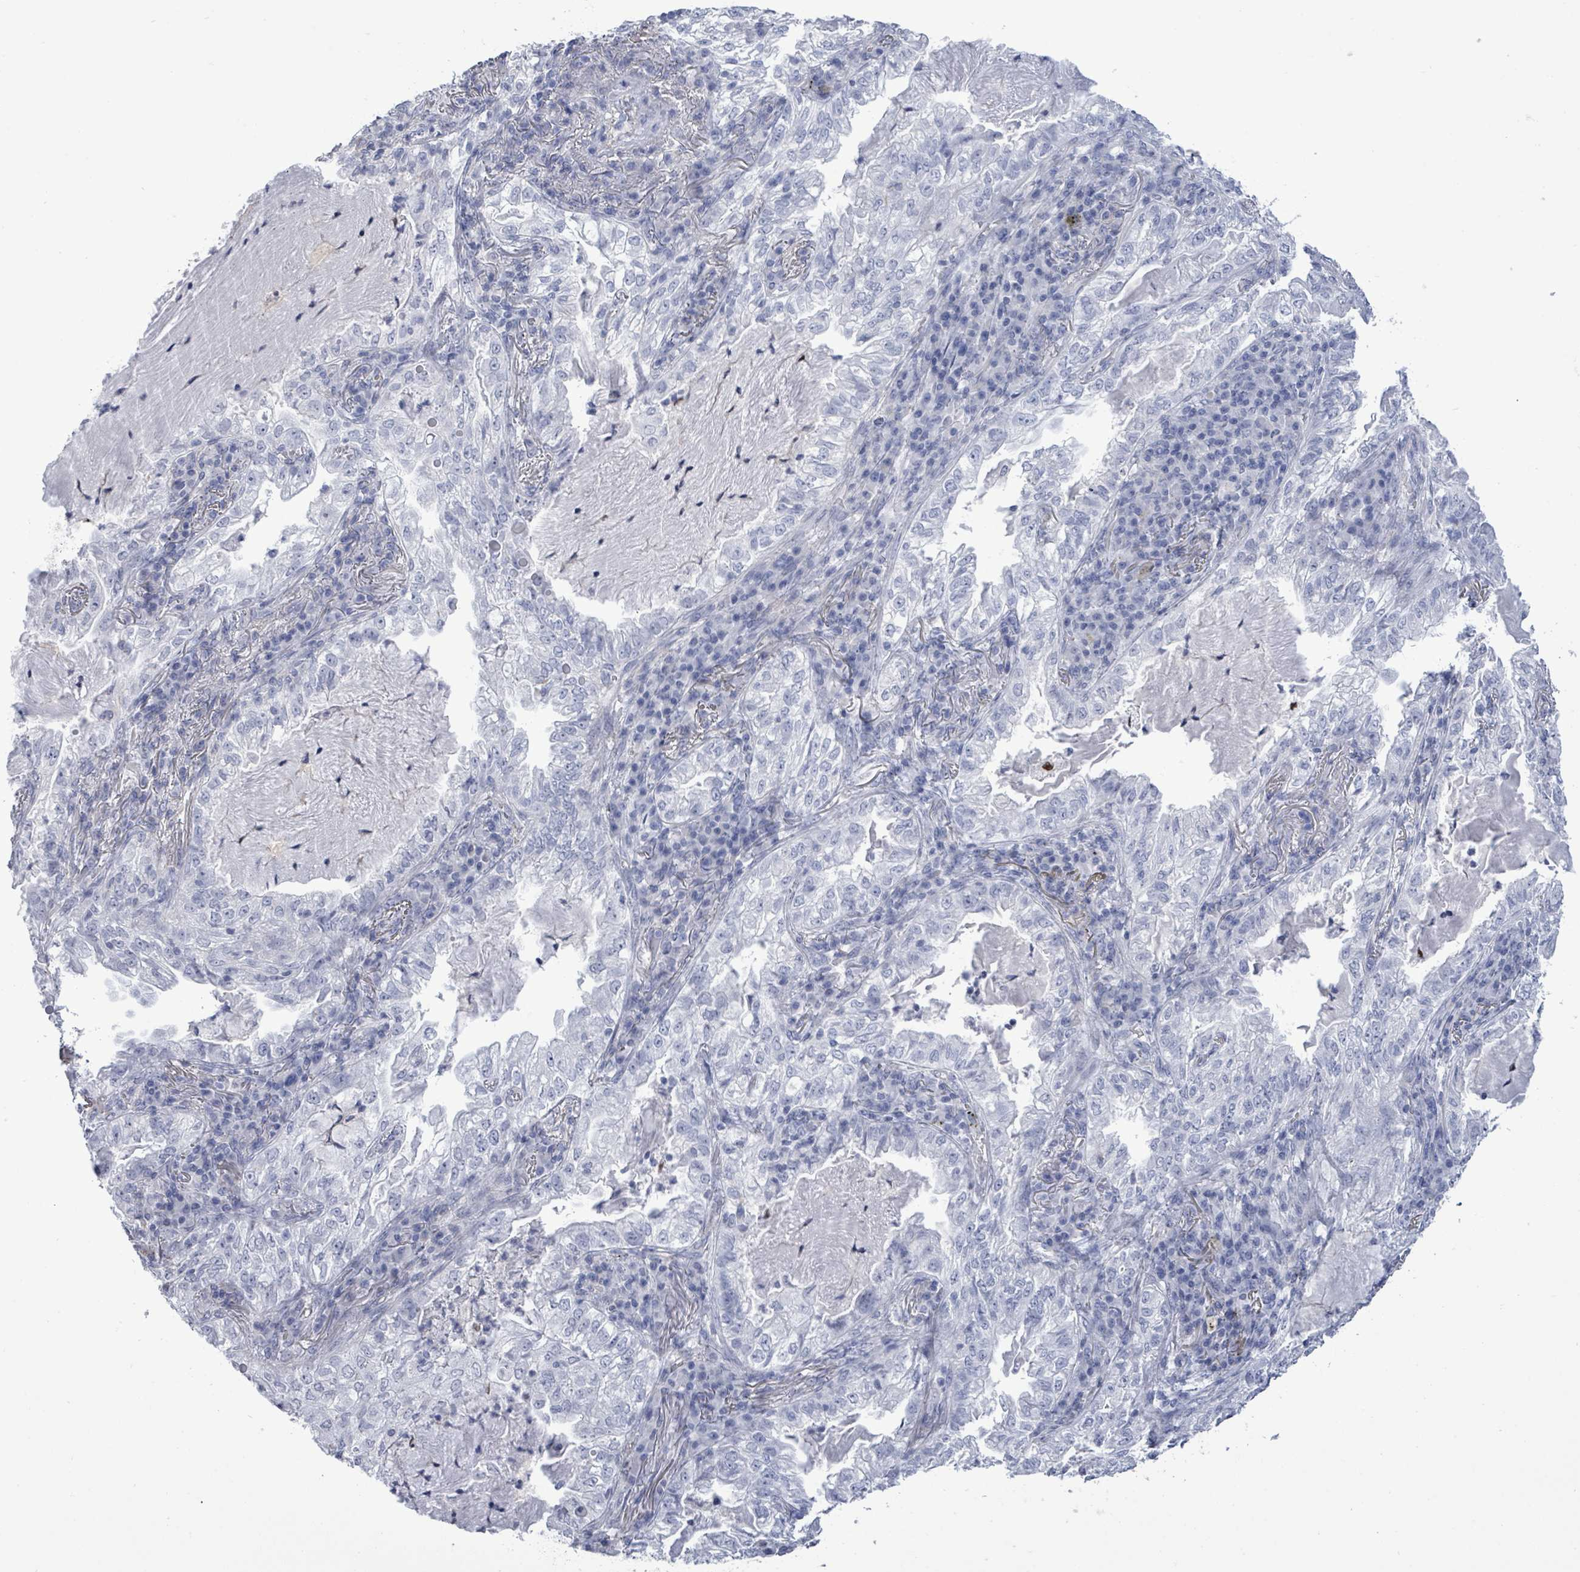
{"staining": {"intensity": "negative", "quantity": "none", "location": "none"}, "tissue": "lung cancer", "cell_type": "Tumor cells", "image_type": "cancer", "snomed": [{"axis": "morphology", "description": "Adenocarcinoma, NOS"}, {"axis": "topography", "description": "Lung"}], "caption": "This is an immunohistochemistry (IHC) micrograph of human lung cancer (adenocarcinoma). There is no positivity in tumor cells.", "gene": "CT45A5", "patient": {"sex": "female", "age": 73}}